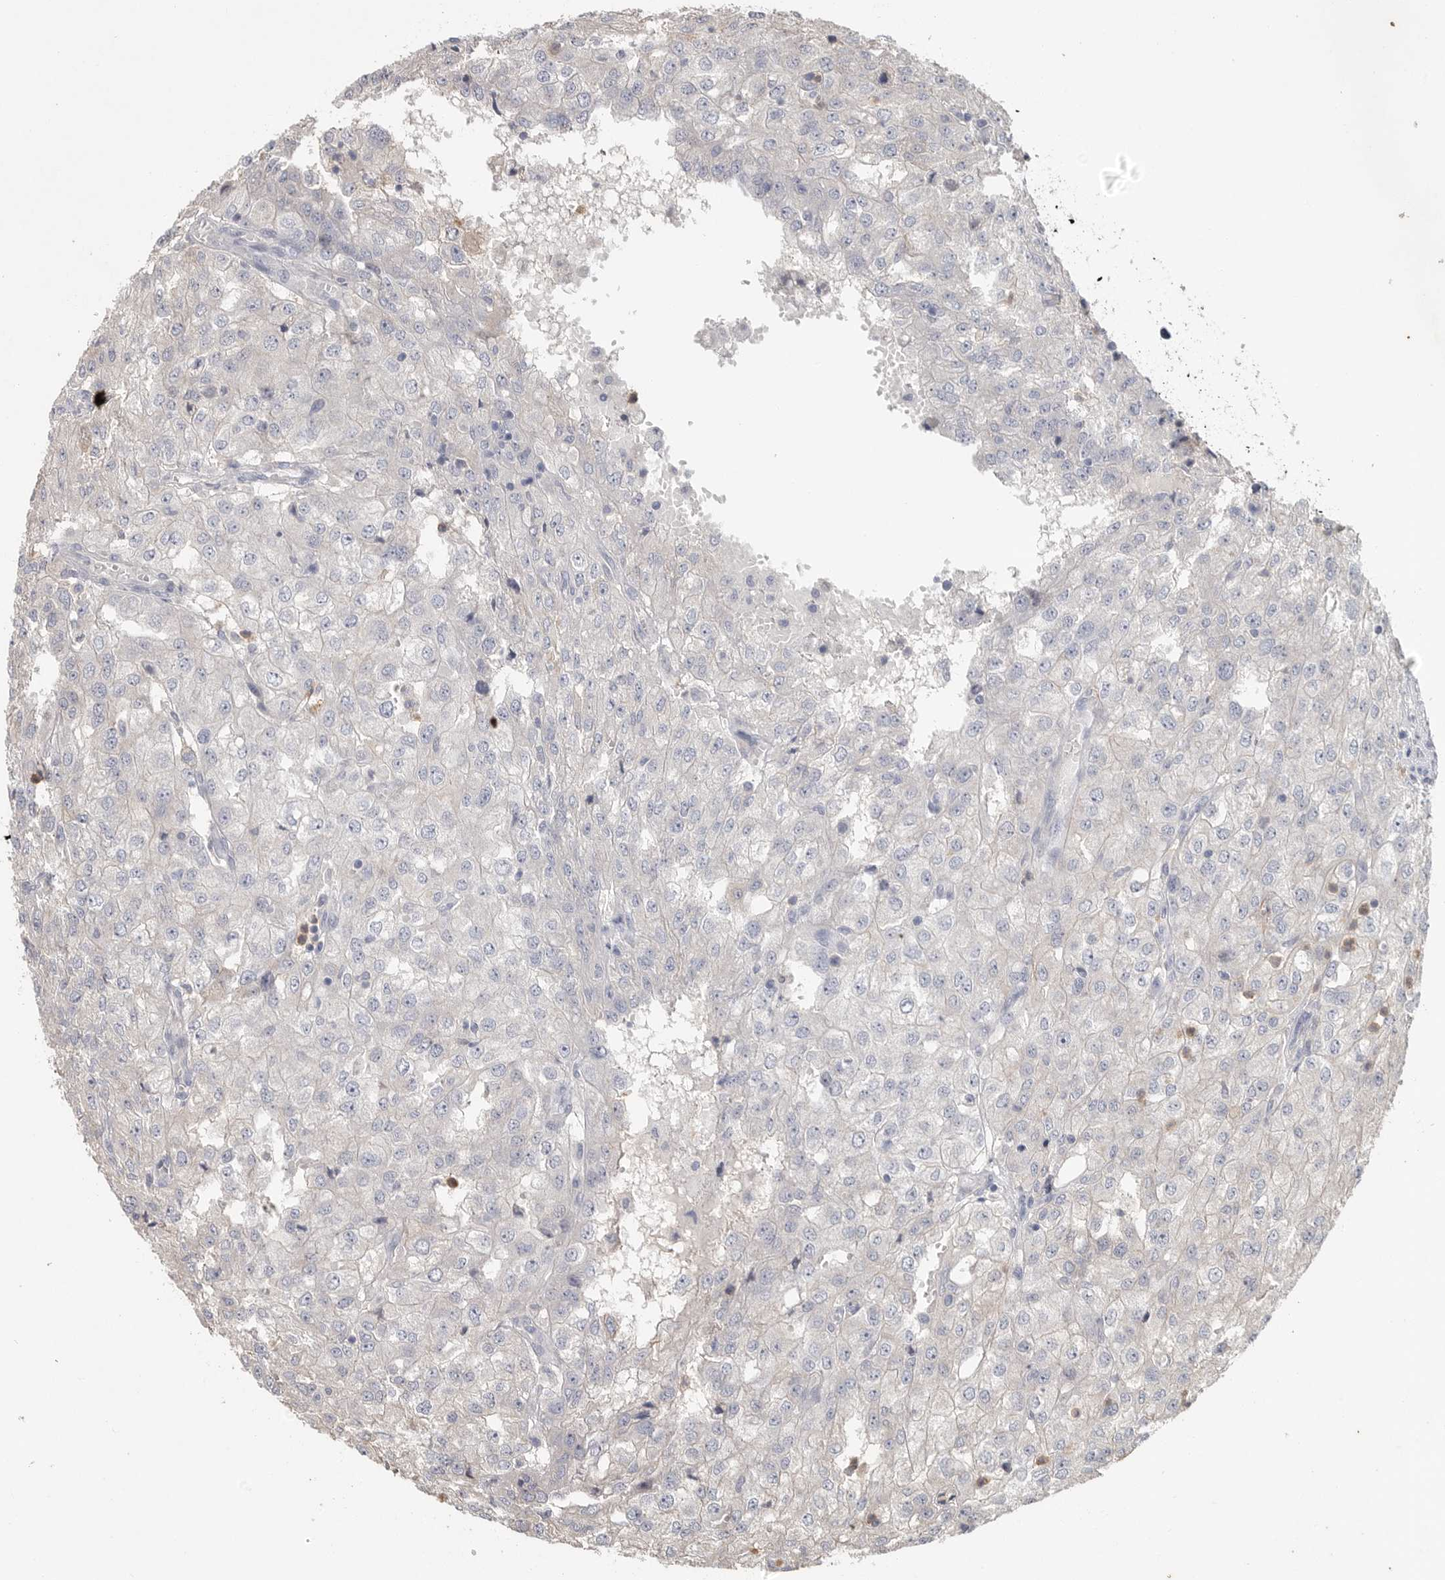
{"staining": {"intensity": "negative", "quantity": "none", "location": "none"}, "tissue": "renal cancer", "cell_type": "Tumor cells", "image_type": "cancer", "snomed": [{"axis": "morphology", "description": "Adenocarcinoma, NOS"}, {"axis": "topography", "description": "Kidney"}], "caption": "IHC histopathology image of human renal adenocarcinoma stained for a protein (brown), which demonstrates no positivity in tumor cells.", "gene": "VN1R4", "patient": {"sex": "female", "age": 54}}